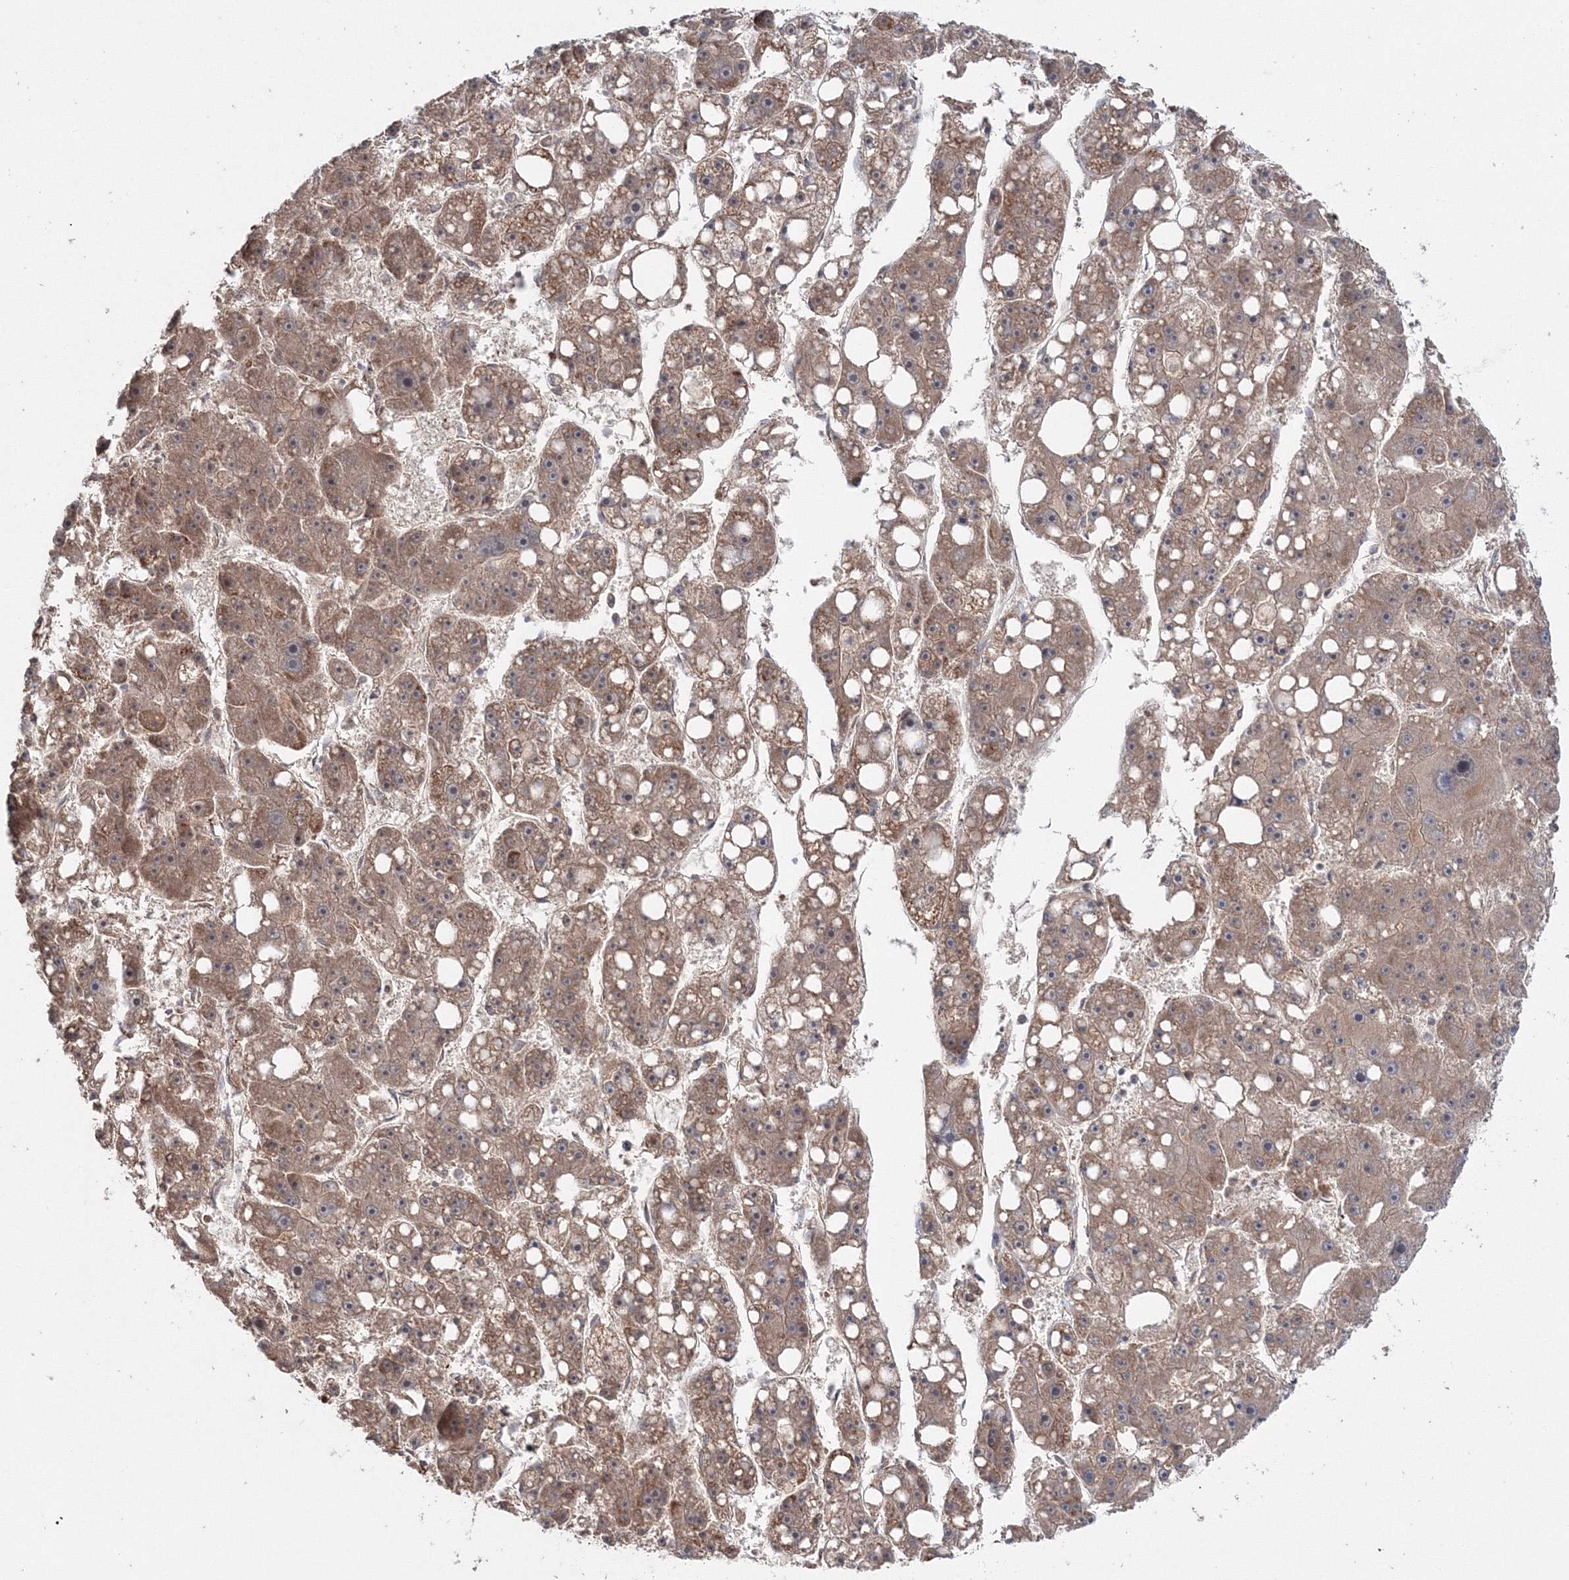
{"staining": {"intensity": "moderate", "quantity": ">75%", "location": "cytoplasmic/membranous"}, "tissue": "liver cancer", "cell_type": "Tumor cells", "image_type": "cancer", "snomed": [{"axis": "morphology", "description": "Carcinoma, Hepatocellular, NOS"}, {"axis": "topography", "description": "Liver"}], "caption": "DAB (3,3'-diaminobenzidine) immunohistochemical staining of liver hepatocellular carcinoma displays moderate cytoplasmic/membranous protein positivity in about >75% of tumor cells.", "gene": "NOA1", "patient": {"sex": "female", "age": 61}}